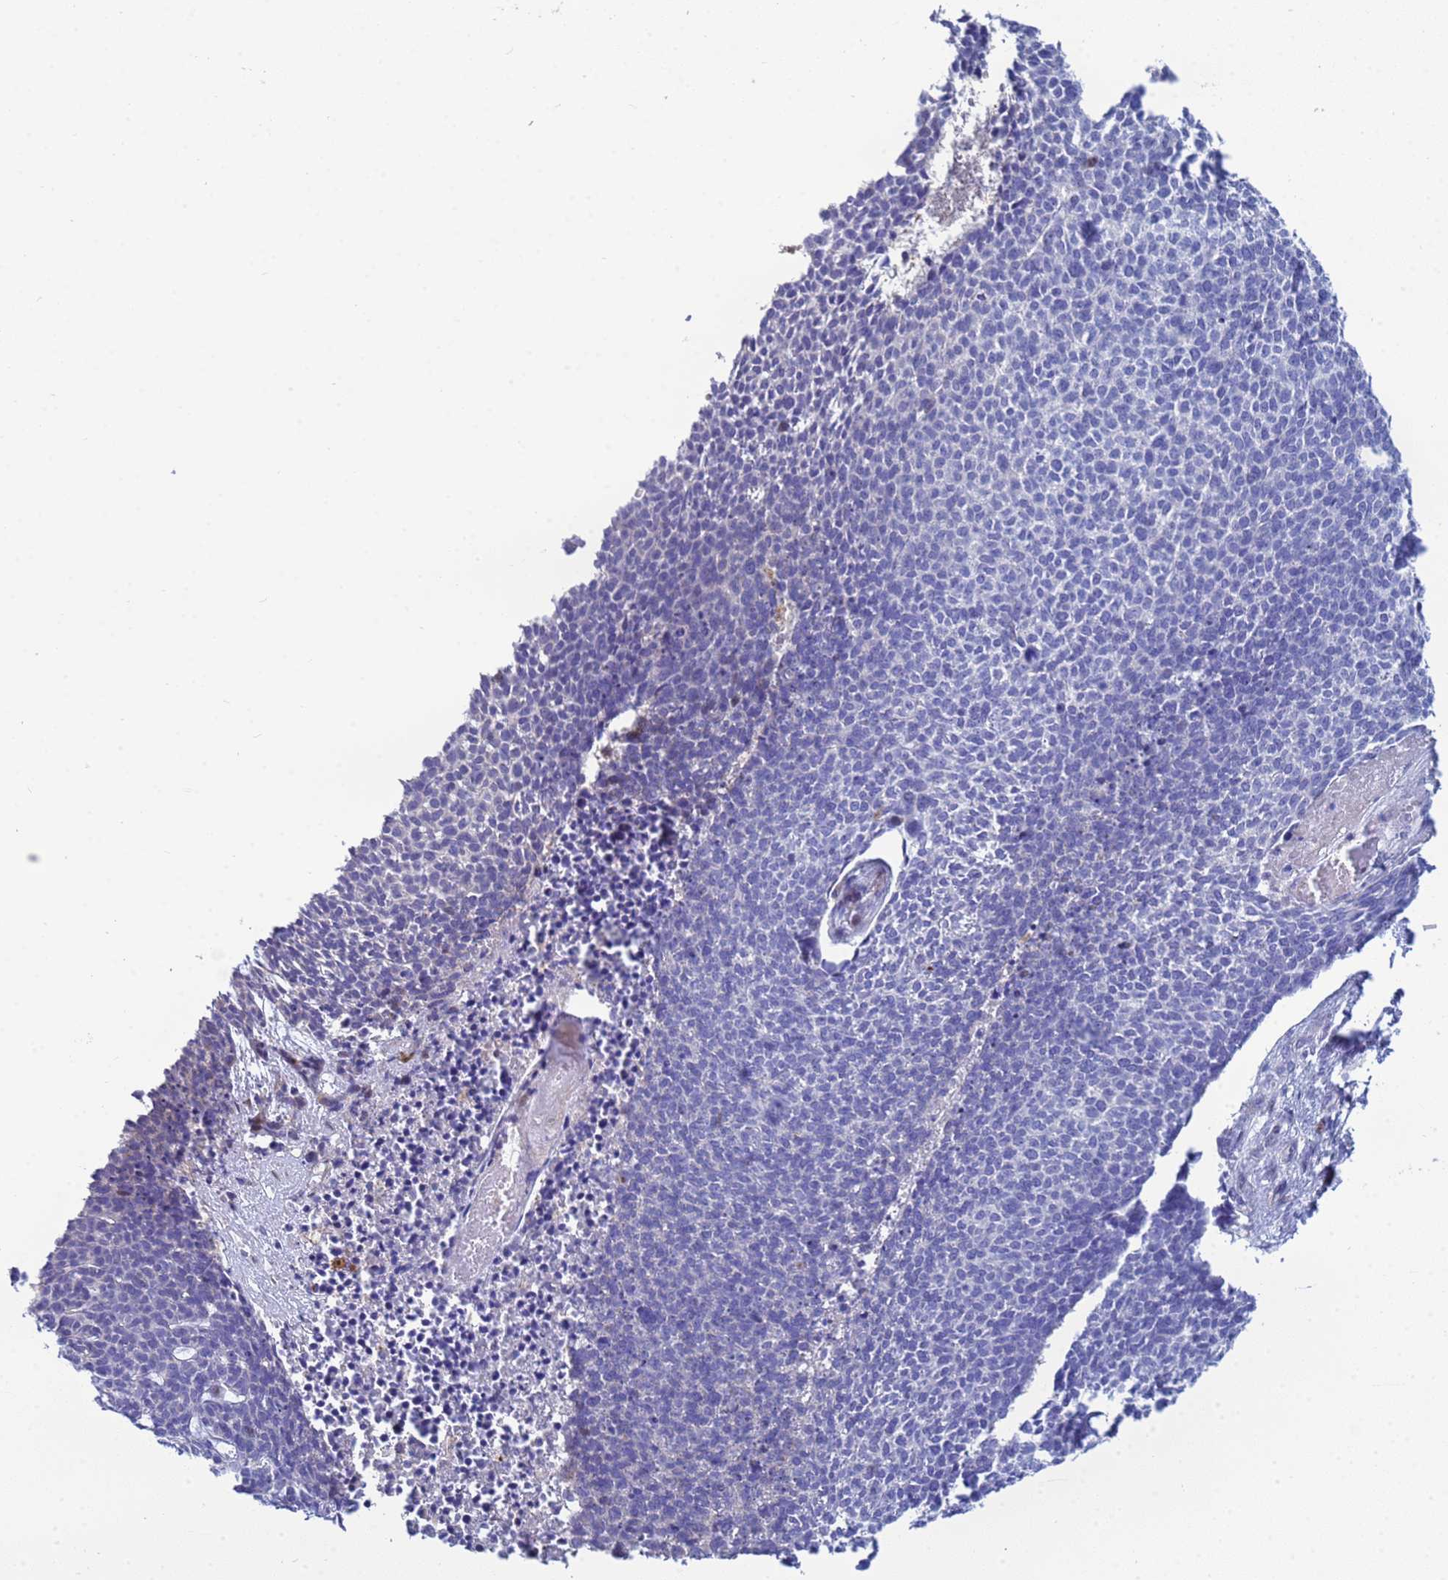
{"staining": {"intensity": "negative", "quantity": "none", "location": "none"}, "tissue": "skin cancer", "cell_type": "Tumor cells", "image_type": "cancer", "snomed": [{"axis": "morphology", "description": "Basal cell carcinoma"}, {"axis": "topography", "description": "Skin"}], "caption": "Tumor cells are negative for protein expression in human basal cell carcinoma (skin).", "gene": "PPP6R1", "patient": {"sex": "female", "age": 84}}